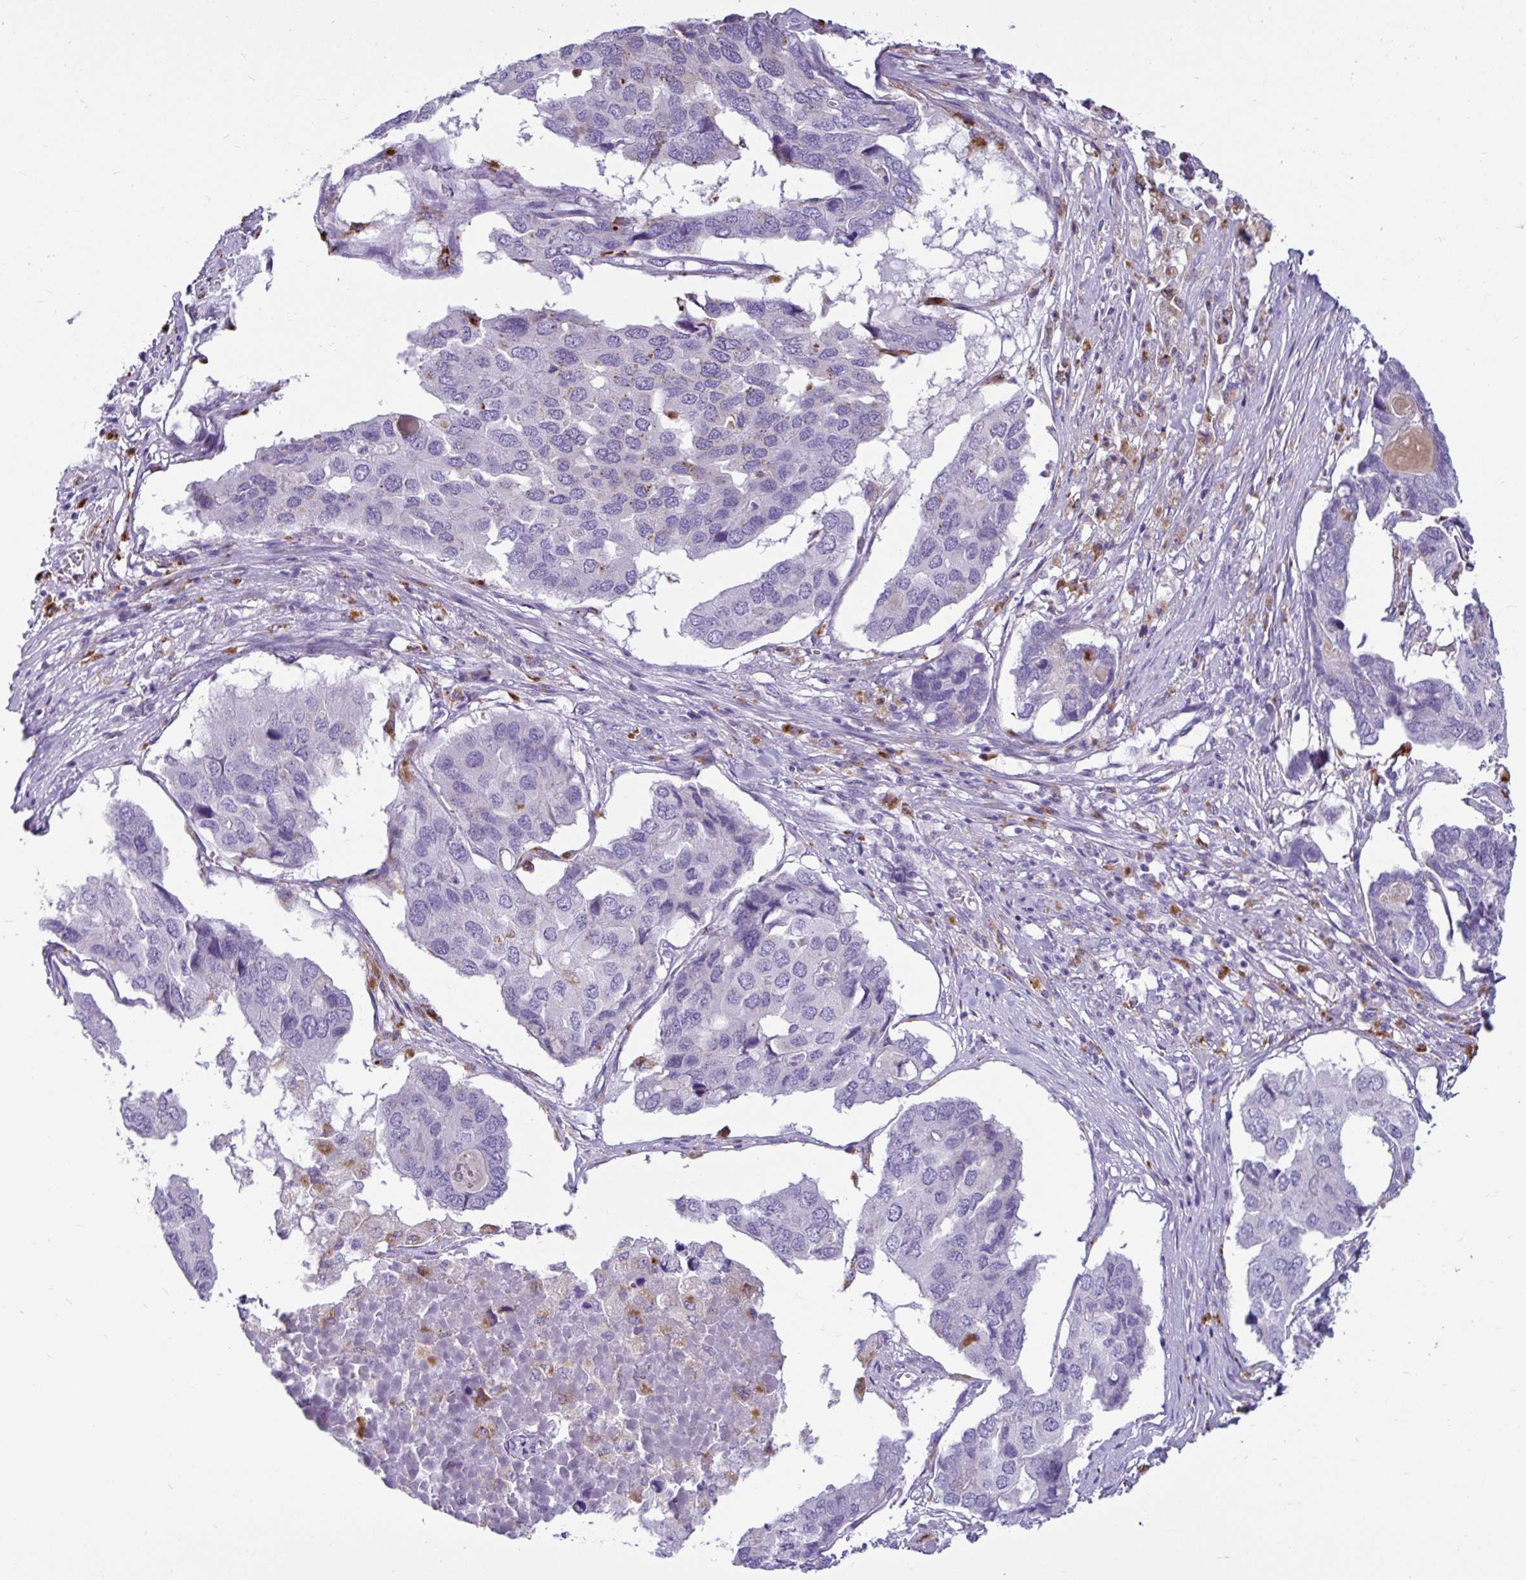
{"staining": {"intensity": "negative", "quantity": "none", "location": "none"}, "tissue": "pancreatic cancer", "cell_type": "Tumor cells", "image_type": "cancer", "snomed": [{"axis": "morphology", "description": "Adenocarcinoma, NOS"}, {"axis": "topography", "description": "Pancreas"}], "caption": "An immunohistochemistry (IHC) histopathology image of pancreatic cancer (adenocarcinoma) is shown. There is no staining in tumor cells of pancreatic cancer (adenocarcinoma). (Brightfield microscopy of DAB immunohistochemistry (IHC) at high magnification).", "gene": "CTSZ", "patient": {"sex": "male", "age": 50}}